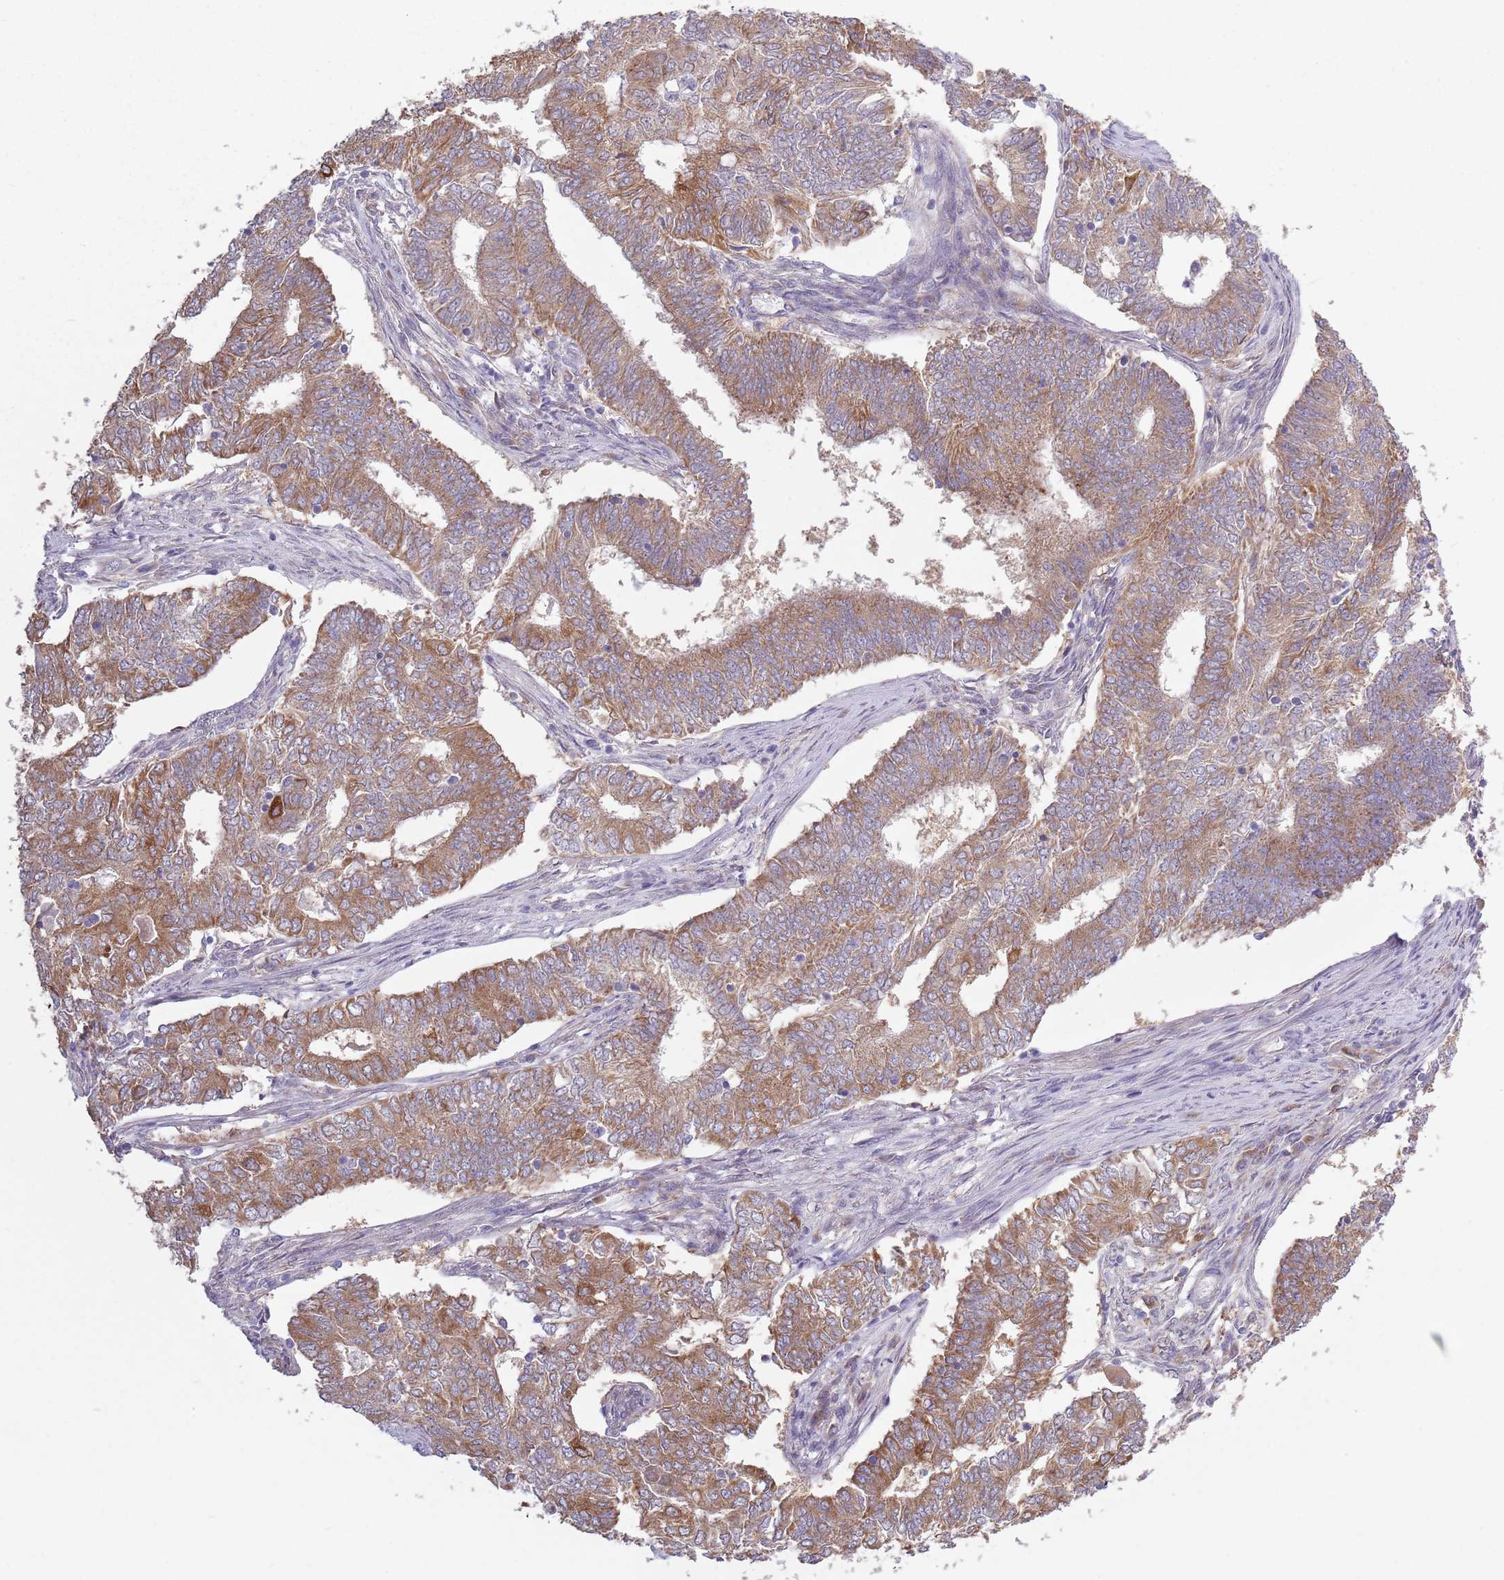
{"staining": {"intensity": "moderate", "quantity": ">75%", "location": "cytoplasmic/membranous"}, "tissue": "endometrial cancer", "cell_type": "Tumor cells", "image_type": "cancer", "snomed": [{"axis": "morphology", "description": "Adenocarcinoma, NOS"}, {"axis": "topography", "description": "Endometrium"}], "caption": "This is a micrograph of immunohistochemistry (IHC) staining of endometrial cancer, which shows moderate positivity in the cytoplasmic/membranous of tumor cells.", "gene": "COQ5", "patient": {"sex": "female", "age": 62}}